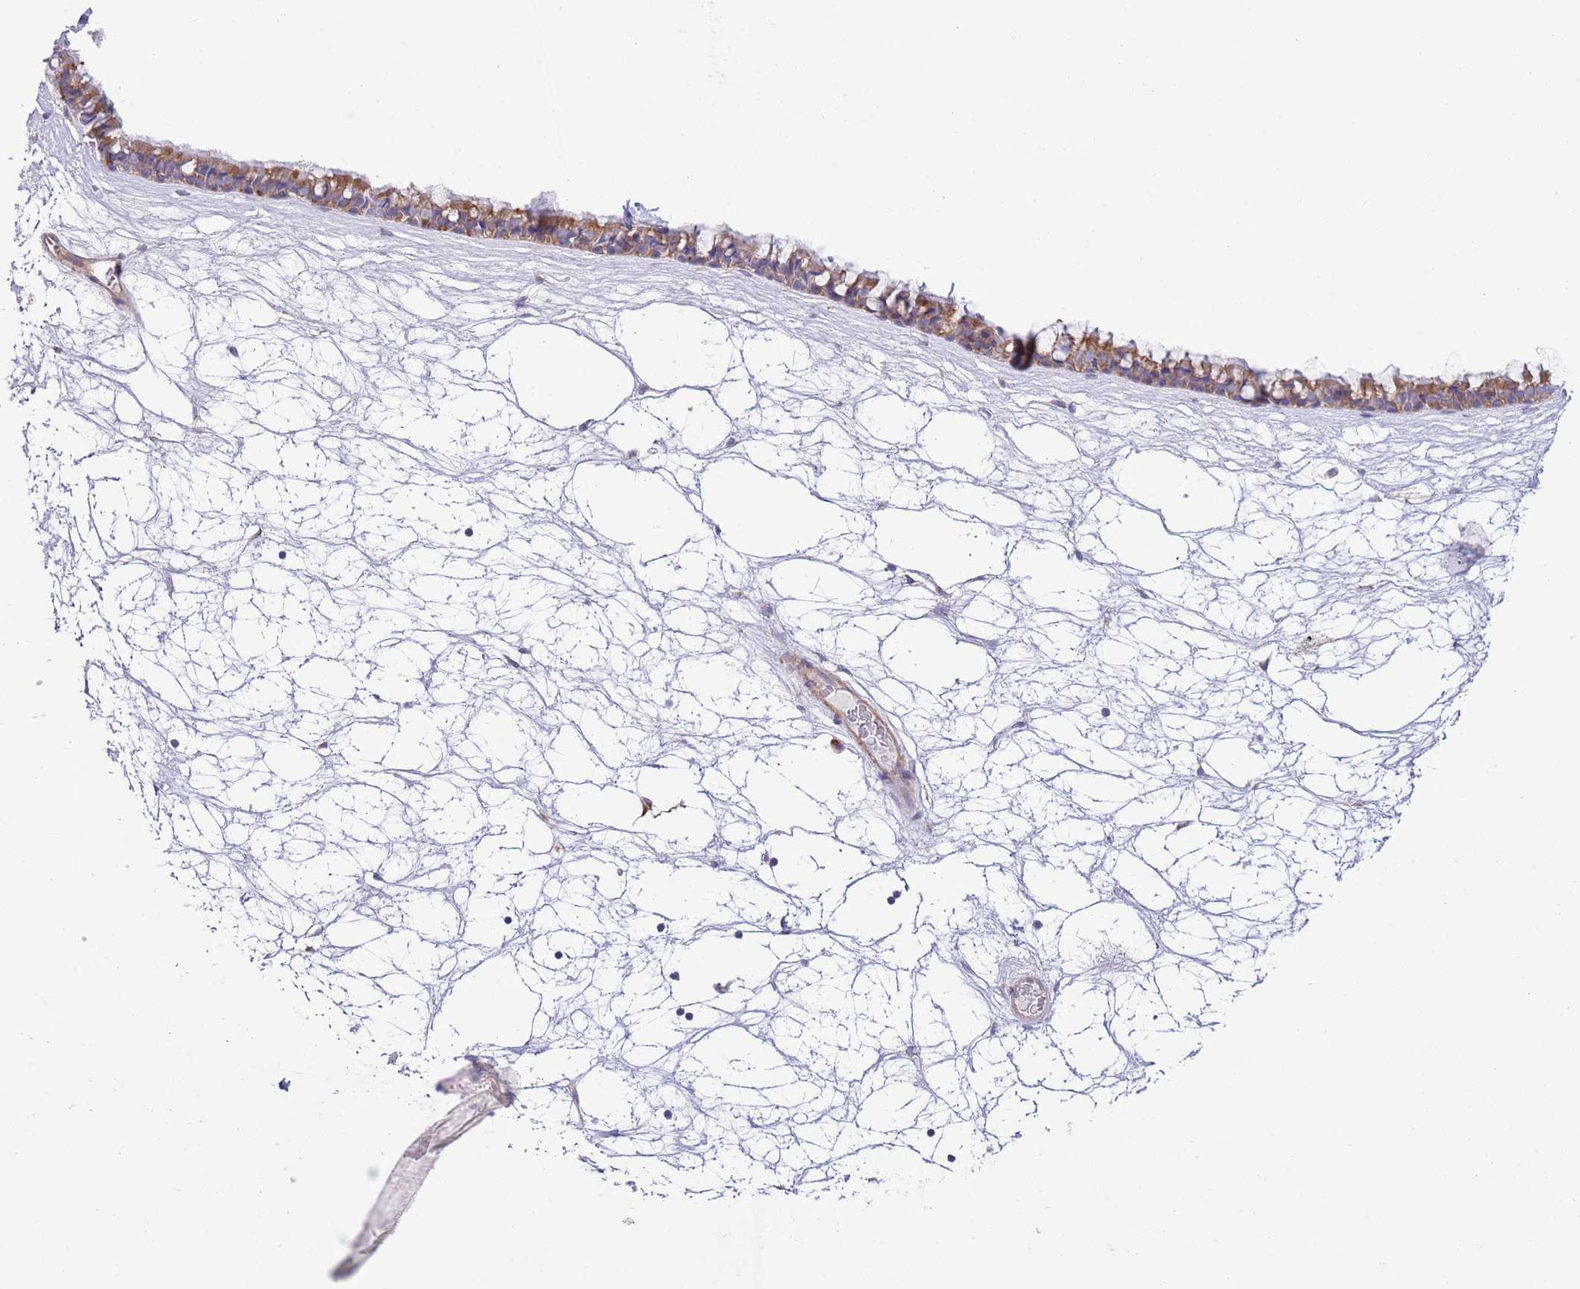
{"staining": {"intensity": "moderate", "quantity": ">75%", "location": "cytoplasmic/membranous"}, "tissue": "nasopharynx", "cell_type": "Respiratory epithelial cells", "image_type": "normal", "snomed": [{"axis": "morphology", "description": "Normal tissue, NOS"}, {"axis": "topography", "description": "Nasopharynx"}], "caption": "Moderate cytoplasmic/membranous staining for a protein is seen in approximately >75% of respiratory epithelial cells of benign nasopharynx using IHC.", "gene": "TOMM5", "patient": {"sex": "male", "age": 64}}